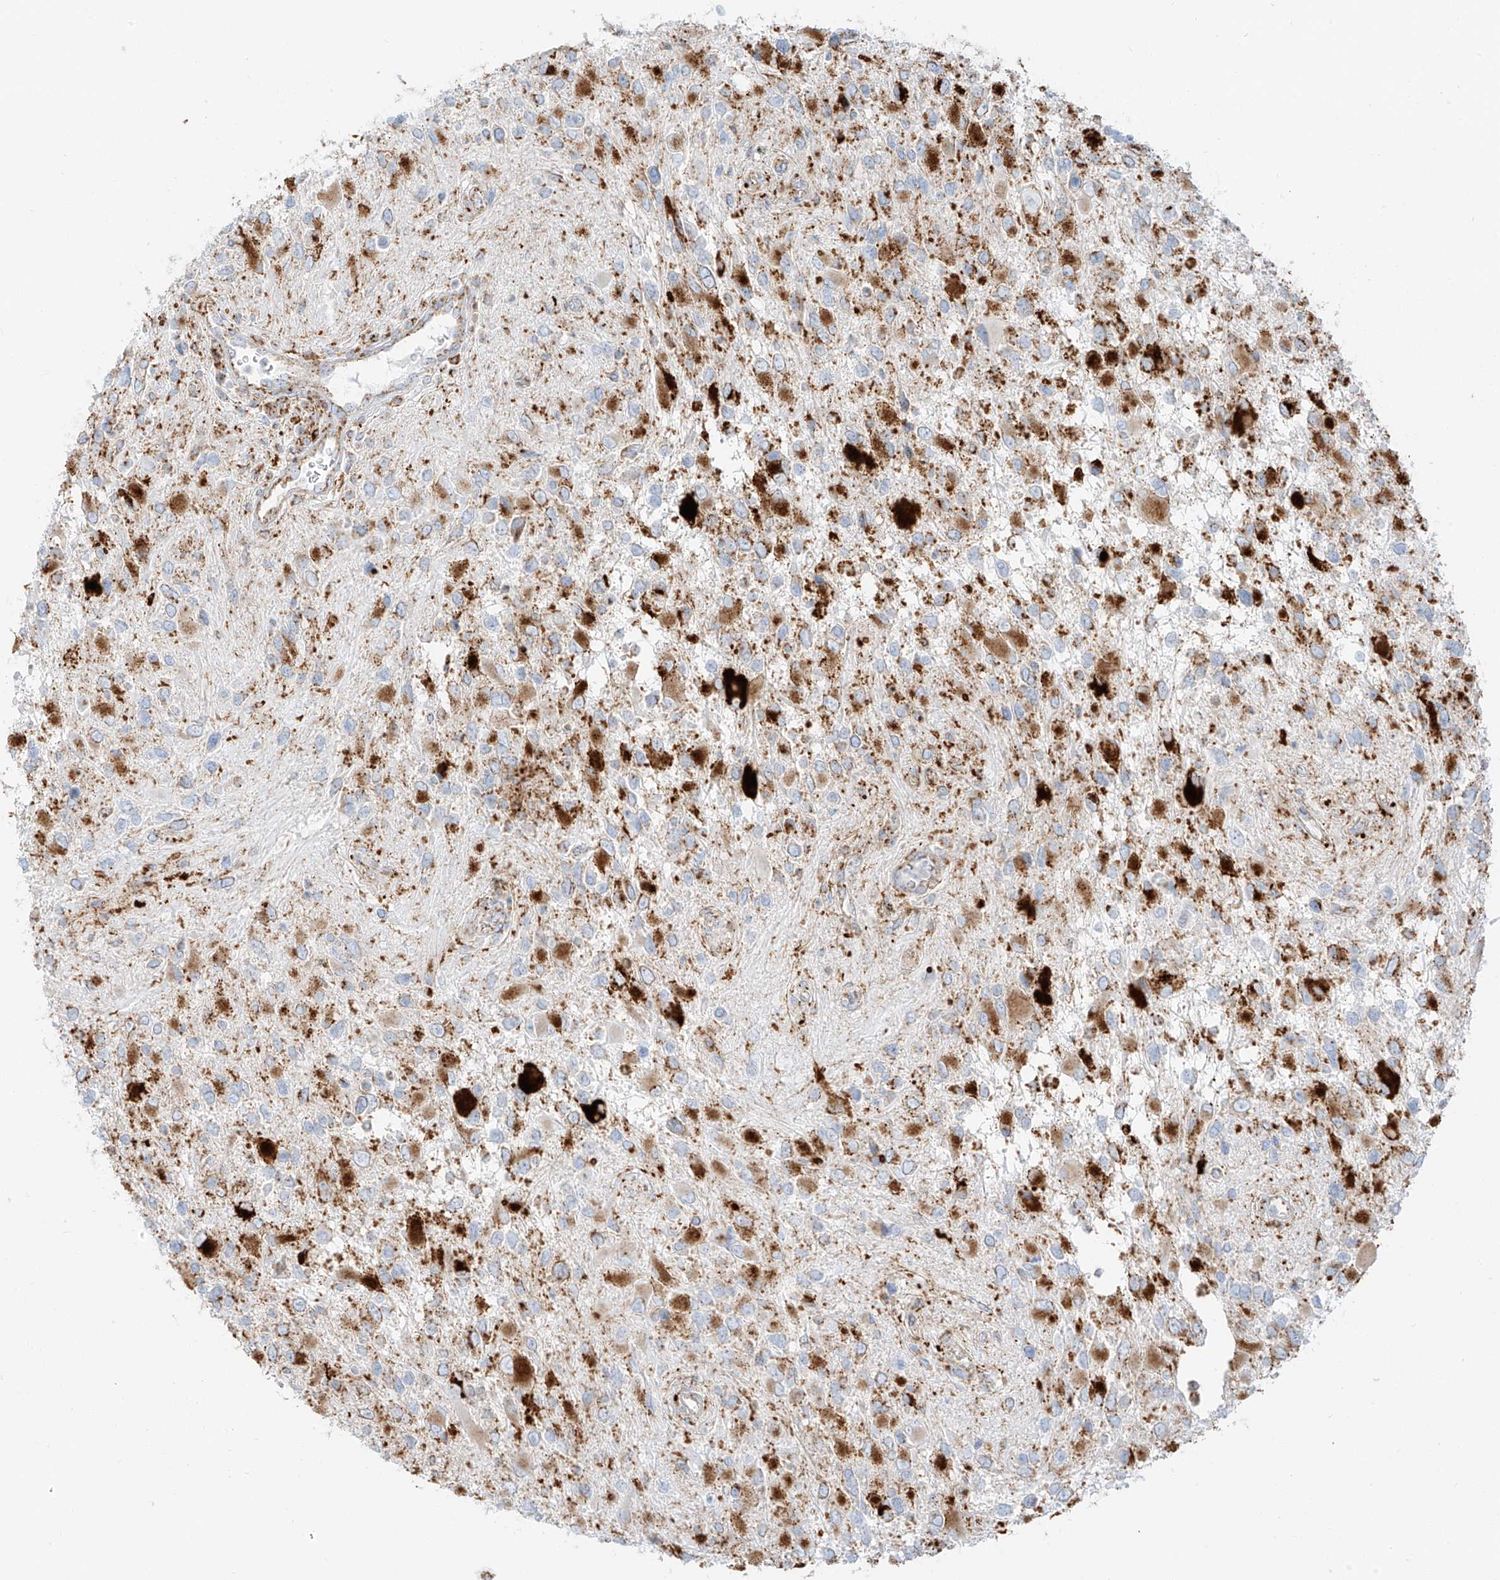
{"staining": {"intensity": "strong", "quantity": "25%-75%", "location": "cytoplasmic/membranous"}, "tissue": "glioma", "cell_type": "Tumor cells", "image_type": "cancer", "snomed": [{"axis": "morphology", "description": "Glioma, malignant, High grade"}, {"axis": "topography", "description": "Brain"}], "caption": "Glioma was stained to show a protein in brown. There is high levels of strong cytoplasmic/membranous expression in about 25%-75% of tumor cells. The staining was performed using DAB, with brown indicating positive protein expression. Nuclei are stained blue with hematoxylin.", "gene": "SLC35F6", "patient": {"sex": "male", "age": 53}}